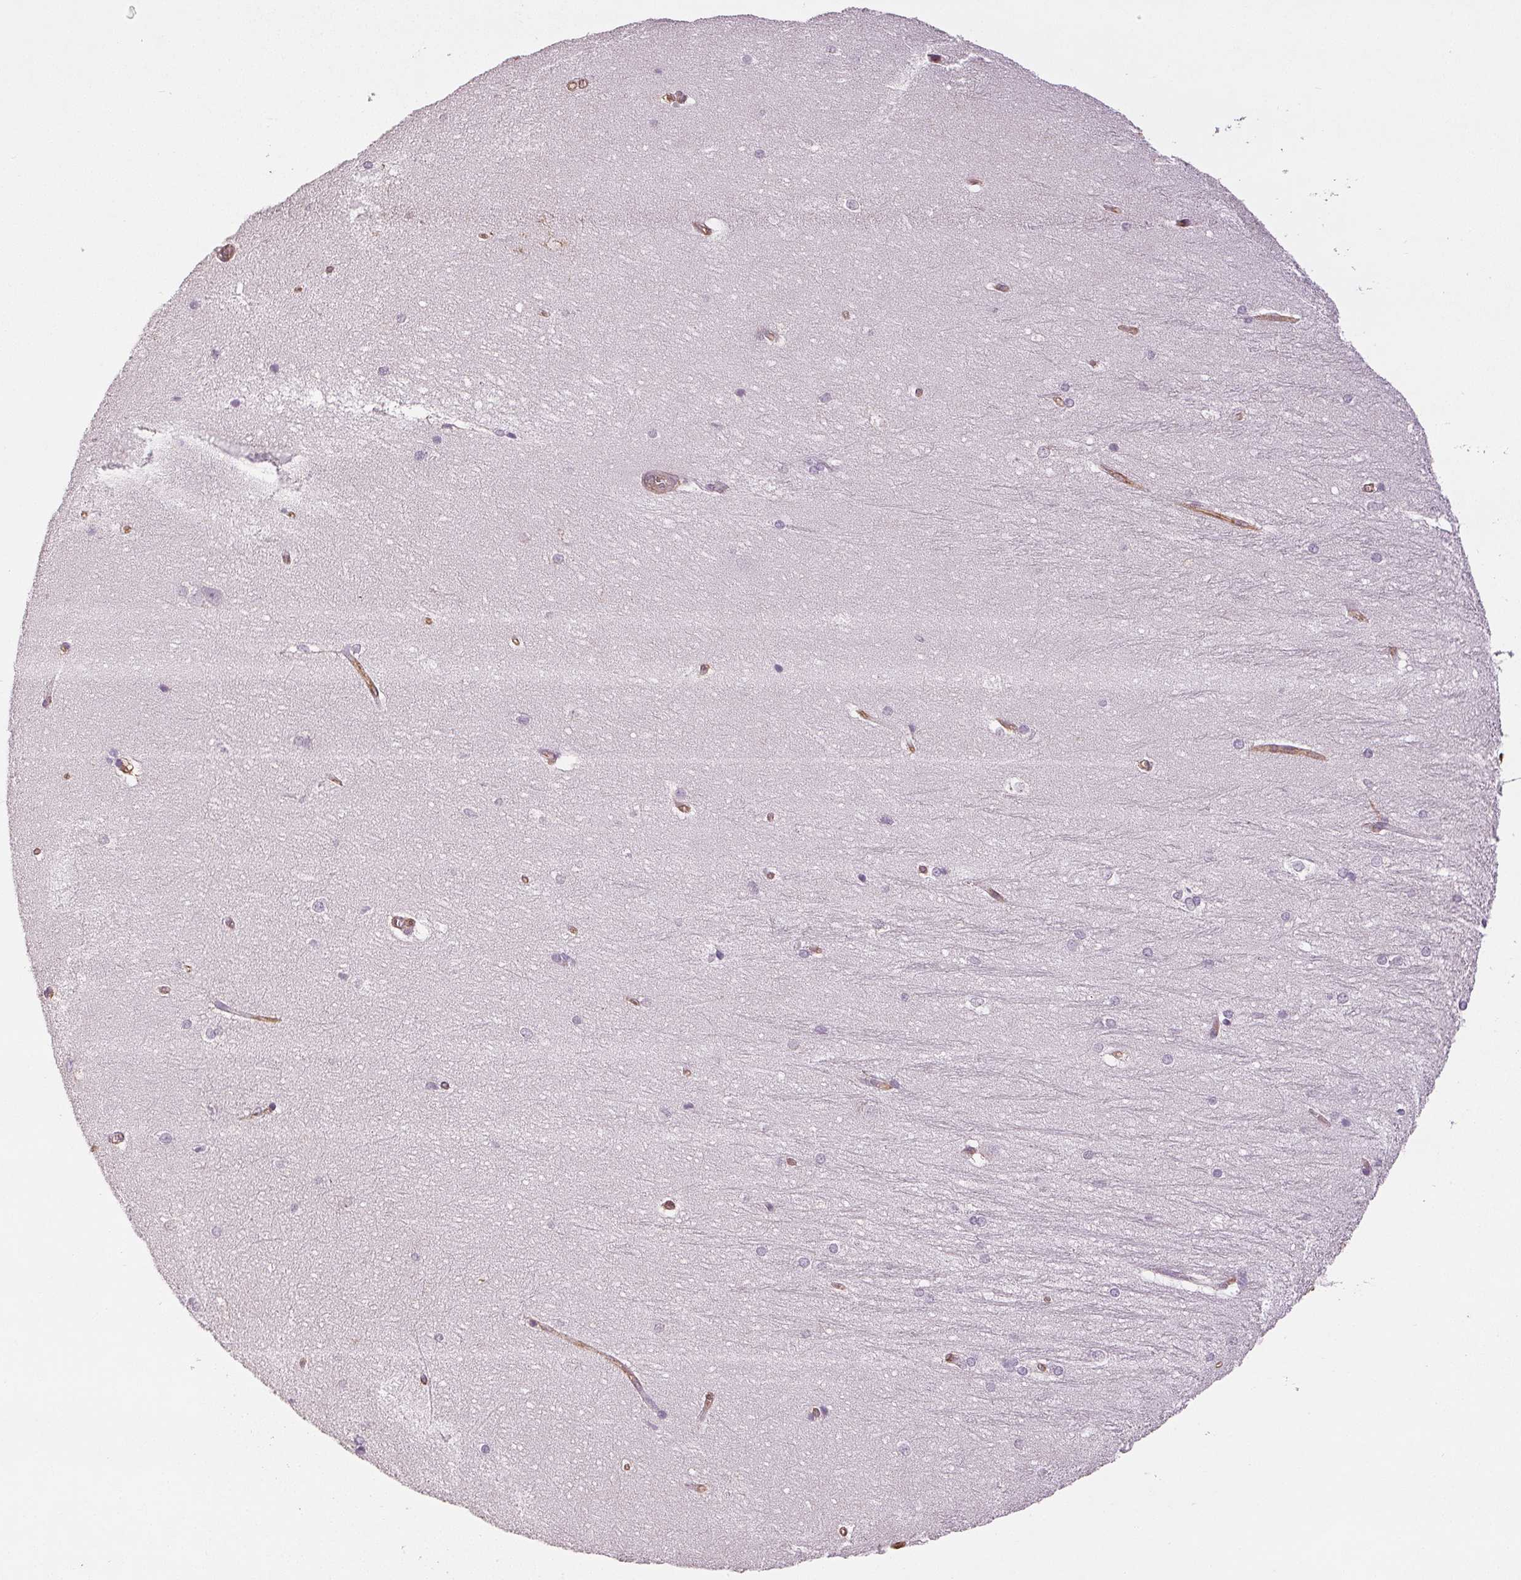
{"staining": {"intensity": "moderate", "quantity": "<25%", "location": "cytoplasmic/membranous"}, "tissue": "hippocampus", "cell_type": "Glial cells", "image_type": "normal", "snomed": [{"axis": "morphology", "description": "Normal tissue, NOS"}, {"axis": "topography", "description": "Cerebral cortex"}, {"axis": "topography", "description": "Hippocampus"}], "caption": "A low amount of moderate cytoplasmic/membranous positivity is present in approximately <25% of glial cells in unremarkable hippocampus.", "gene": "COL7A1", "patient": {"sex": "female", "age": 19}}